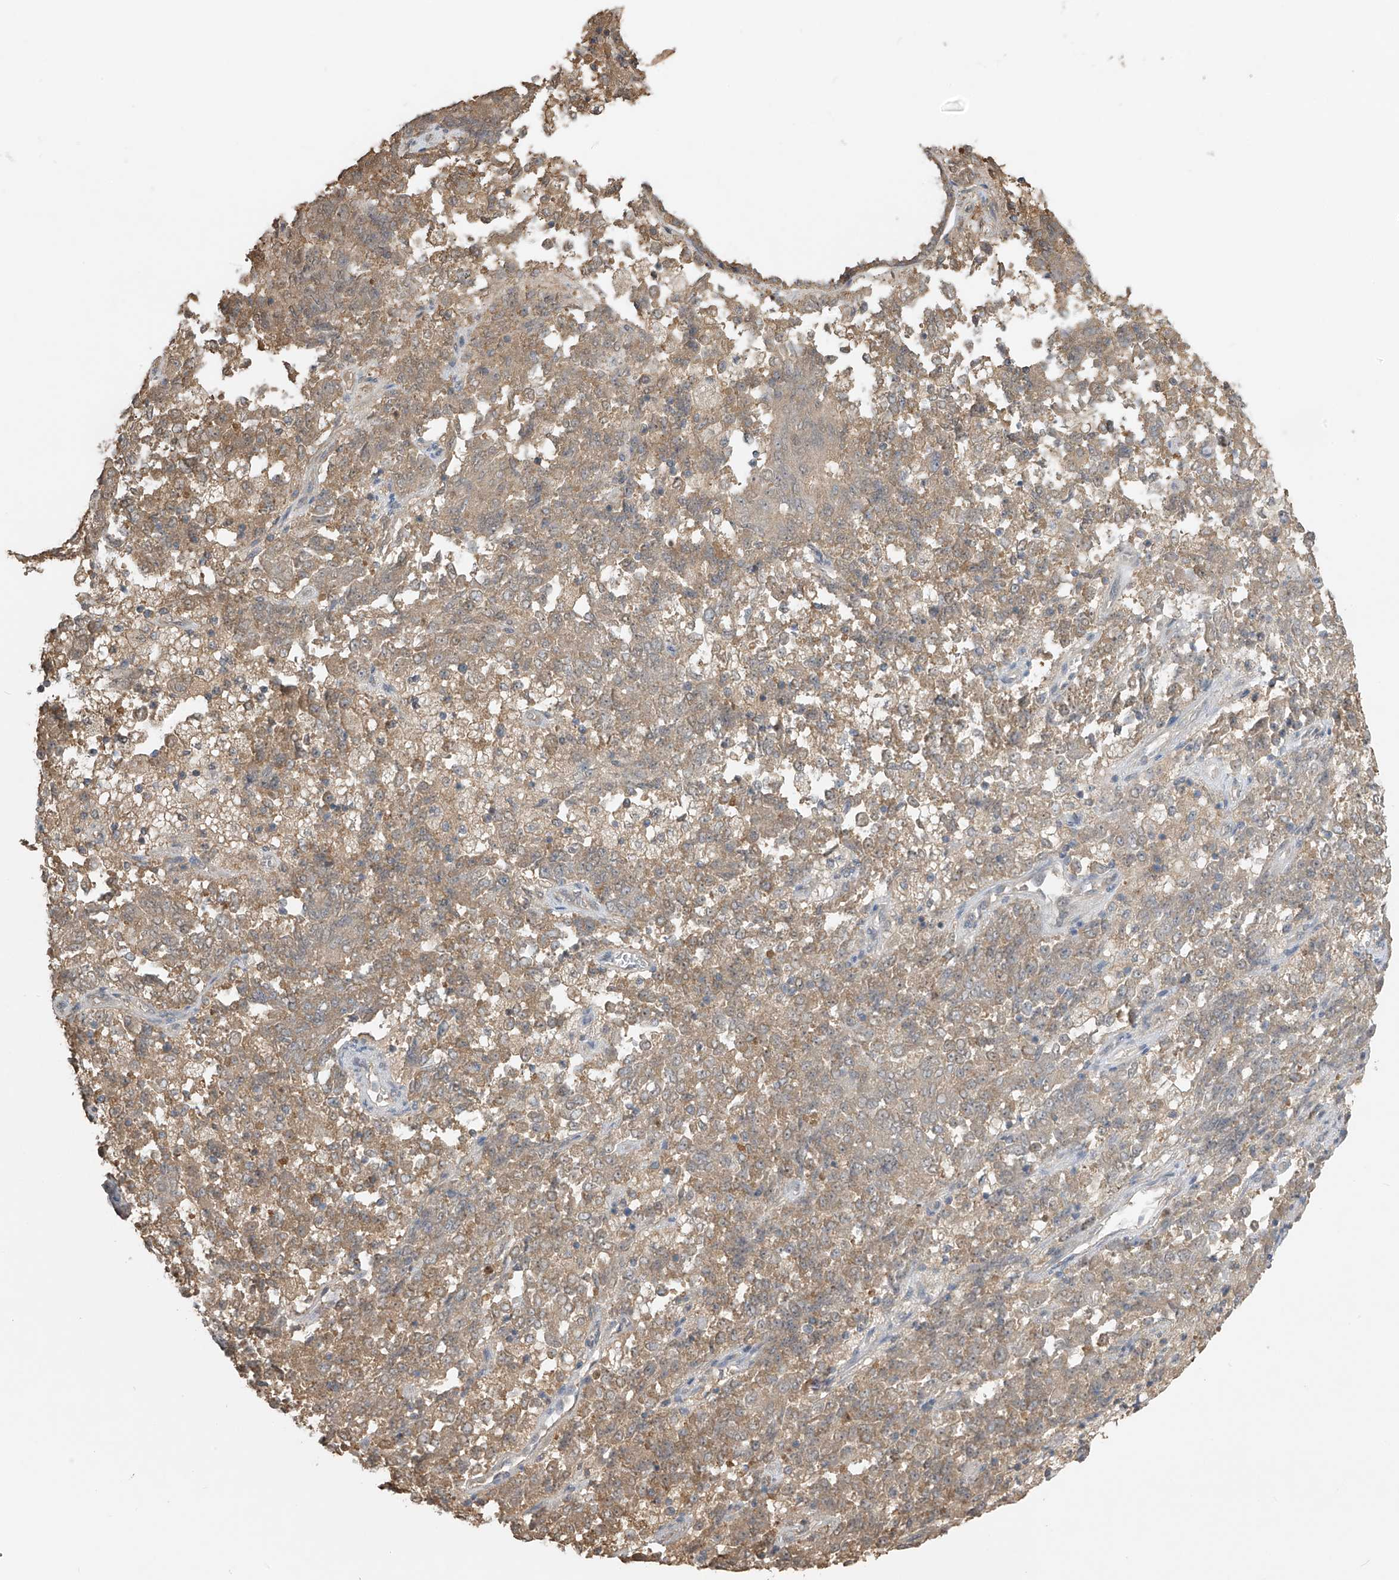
{"staining": {"intensity": "weak", "quantity": ">75%", "location": "cytoplasmic/membranous"}, "tissue": "endometrial cancer", "cell_type": "Tumor cells", "image_type": "cancer", "snomed": [{"axis": "morphology", "description": "Adenocarcinoma, NOS"}, {"axis": "topography", "description": "Endometrium"}], "caption": "Brown immunohistochemical staining in human endometrial cancer shows weak cytoplasmic/membranous staining in approximately >75% of tumor cells. (Stains: DAB in brown, nuclei in blue, Microscopy: brightfield microscopy at high magnification).", "gene": "SLFN14", "patient": {"sex": "female", "age": 80}}